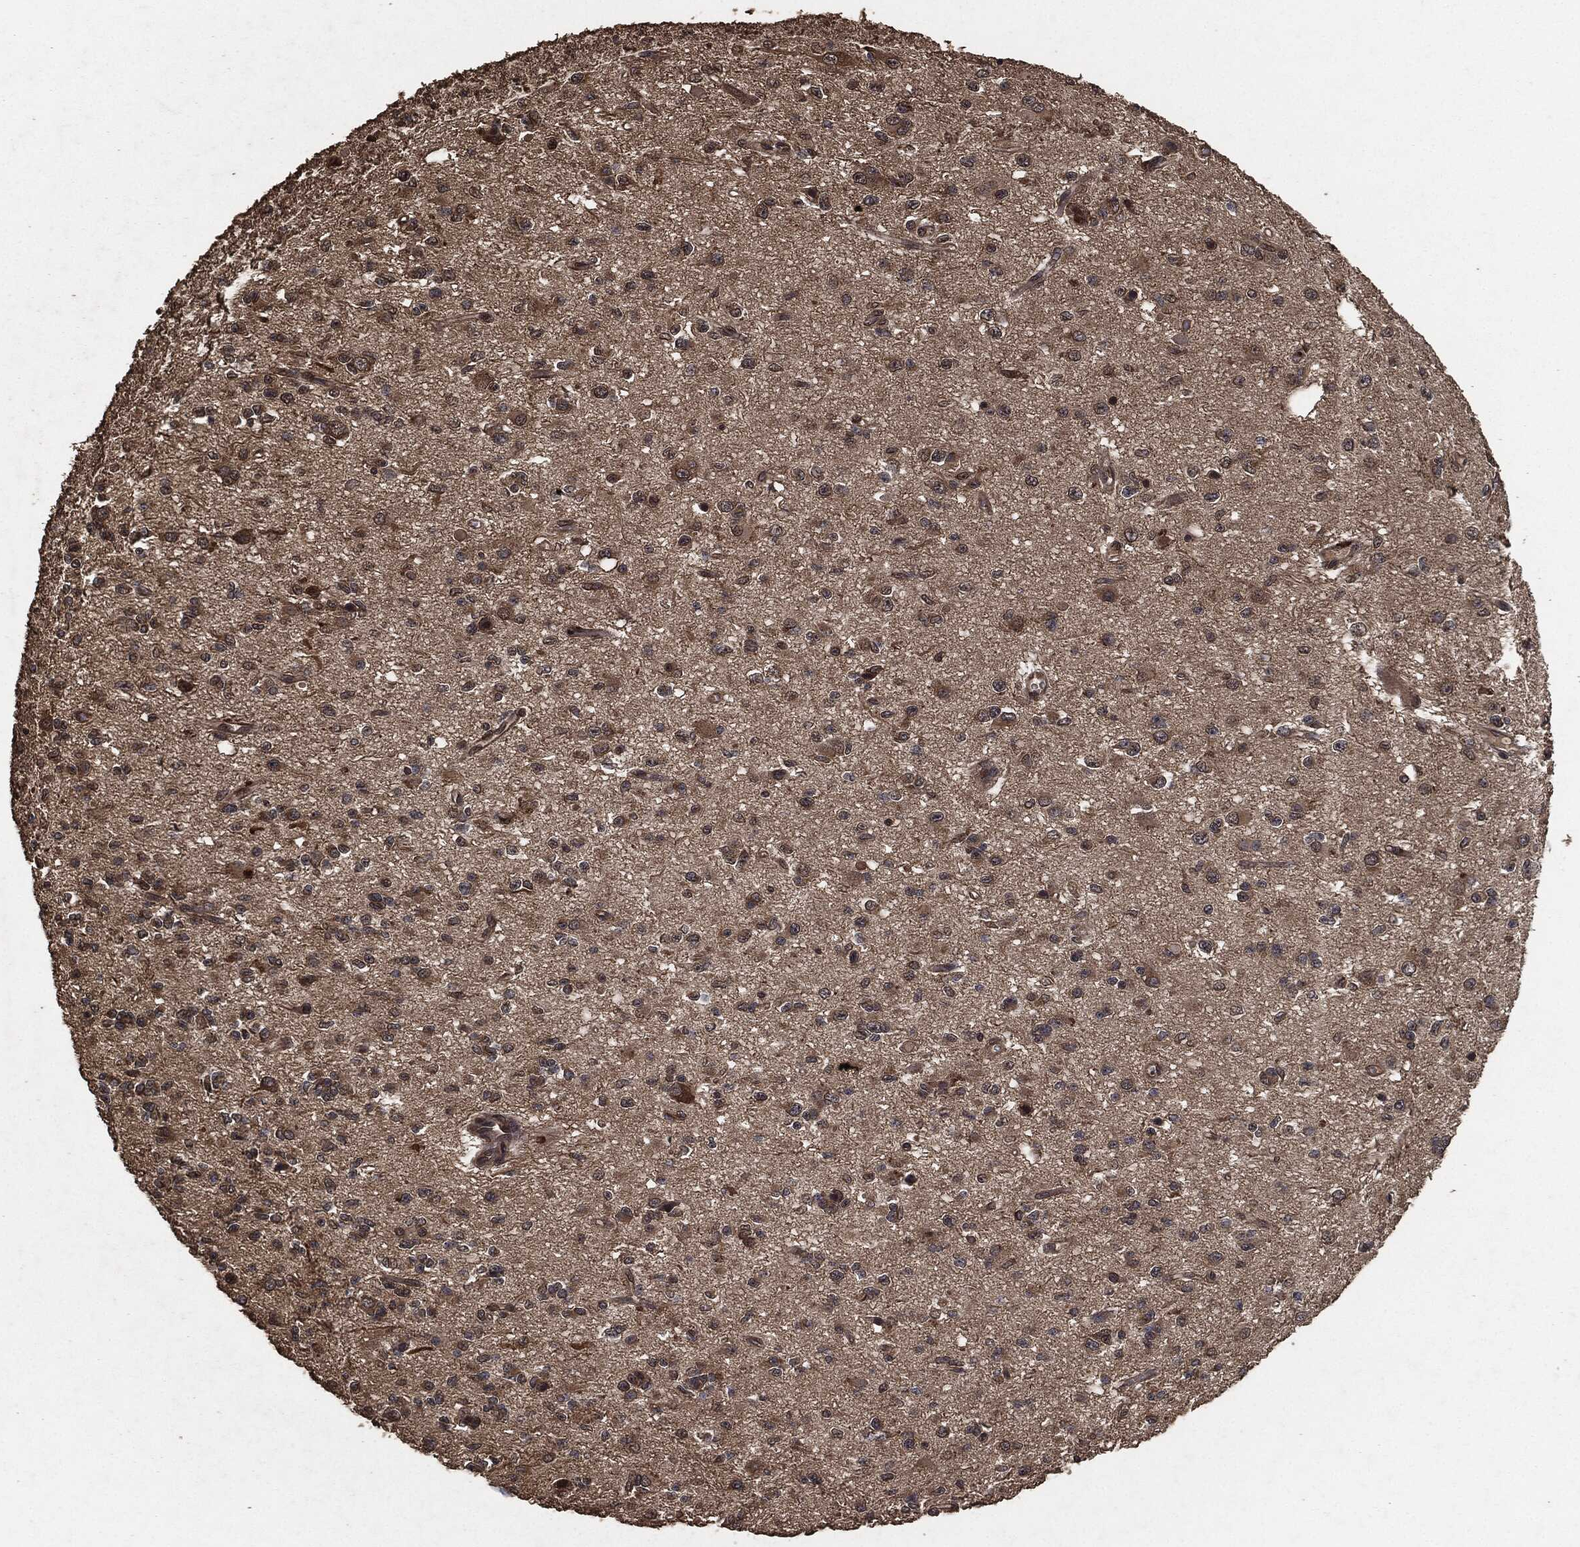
{"staining": {"intensity": "moderate", "quantity": "25%-75%", "location": "cytoplasmic/membranous"}, "tissue": "glioma", "cell_type": "Tumor cells", "image_type": "cancer", "snomed": [{"axis": "morphology", "description": "Glioma, malignant, Low grade"}, {"axis": "topography", "description": "Brain"}], "caption": "Immunohistochemical staining of human glioma displays medium levels of moderate cytoplasmic/membranous protein expression in about 25%-75% of tumor cells. (brown staining indicates protein expression, while blue staining denotes nuclei).", "gene": "AKT1S1", "patient": {"sex": "female", "age": 45}}